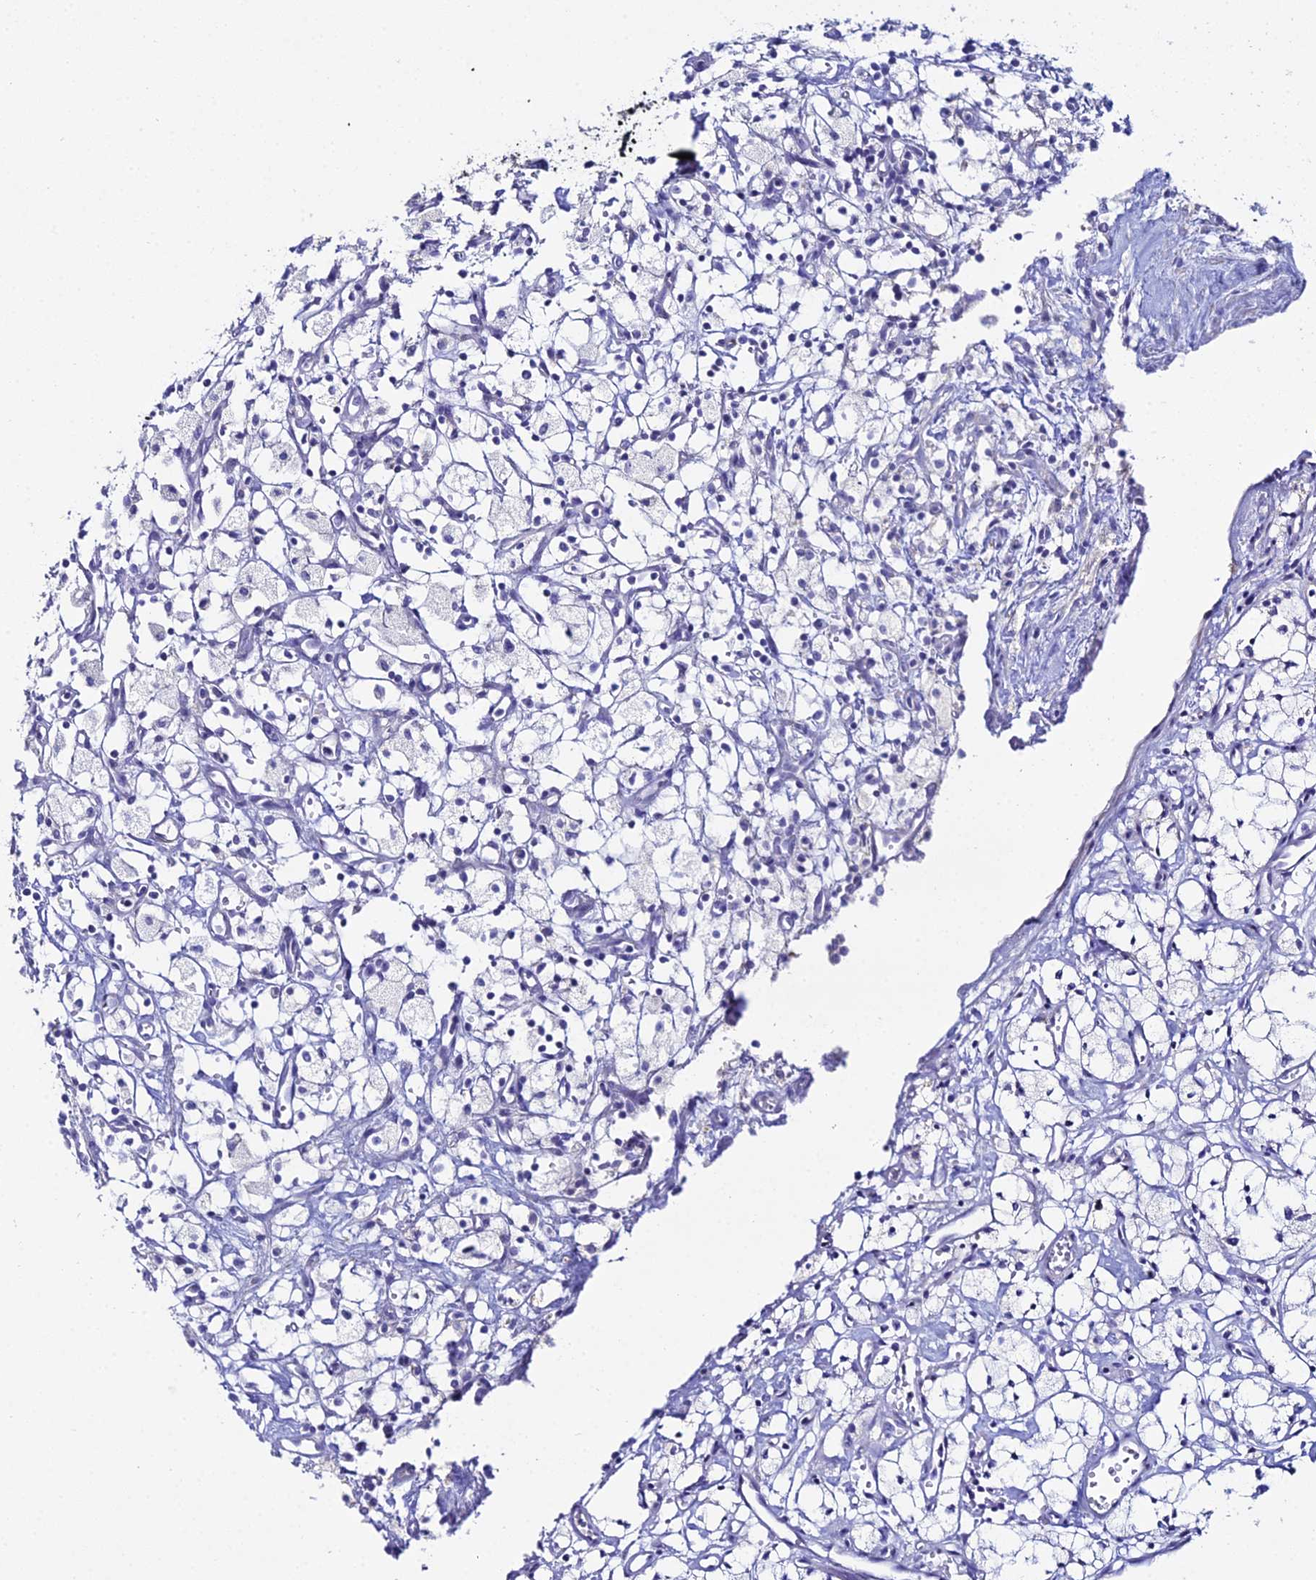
{"staining": {"intensity": "negative", "quantity": "none", "location": "none"}, "tissue": "renal cancer", "cell_type": "Tumor cells", "image_type": "cancer", "snomed": [{"axis": "morphology", "description": "Adenocarcinoma, NOS"}, {"axis": "topography", "description": "Kidney"}], "caption": "IHC image of adenocarcinoma (renal) stained for a protein (brown), which exhibits no expression in tumor cells.", "gene": "DHX34", "patient": {"sex": "male", "age": 59}}